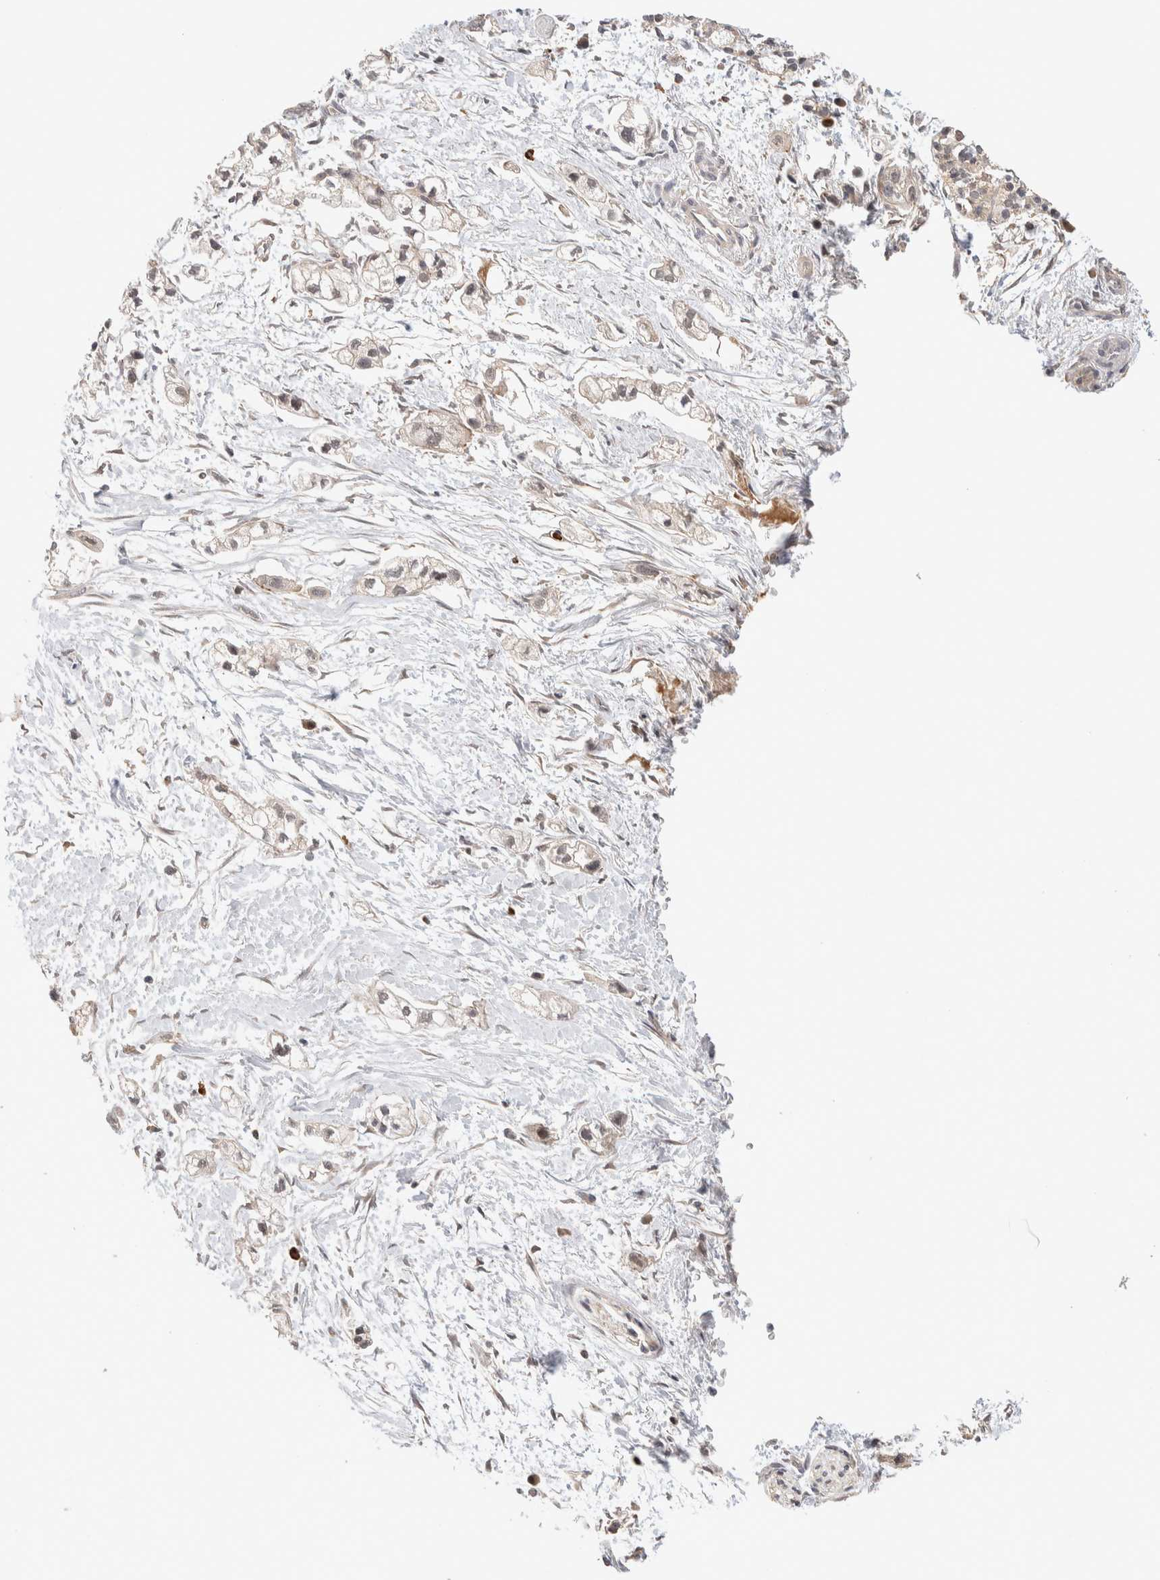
{"staining": {"intensity": "negative", "quantity": "none", "location": "none"}, "tissue": "pancreatic cancer", "cell_type": "Tumor cells", "image_type": "cancer", "snomed": [{"axis": "morphology", "description": "Adenocarcinoma, NOS"}, {"axis": "topography", "description": "Pancreas"}], "caption": "This micrograph is of pancreatic adenocarcinoma stained with IHC to label a protein in brown with the nuclei are counter-stained blue. There is no expression in tumor cells. The staining was performed using DAB to visualize the protein expression in brown, while the nuclei were stained in blue with hematoxylin (Magnification: 20x).", "gene": "CASK", "patient": {"sex": "male", "age": 74}}